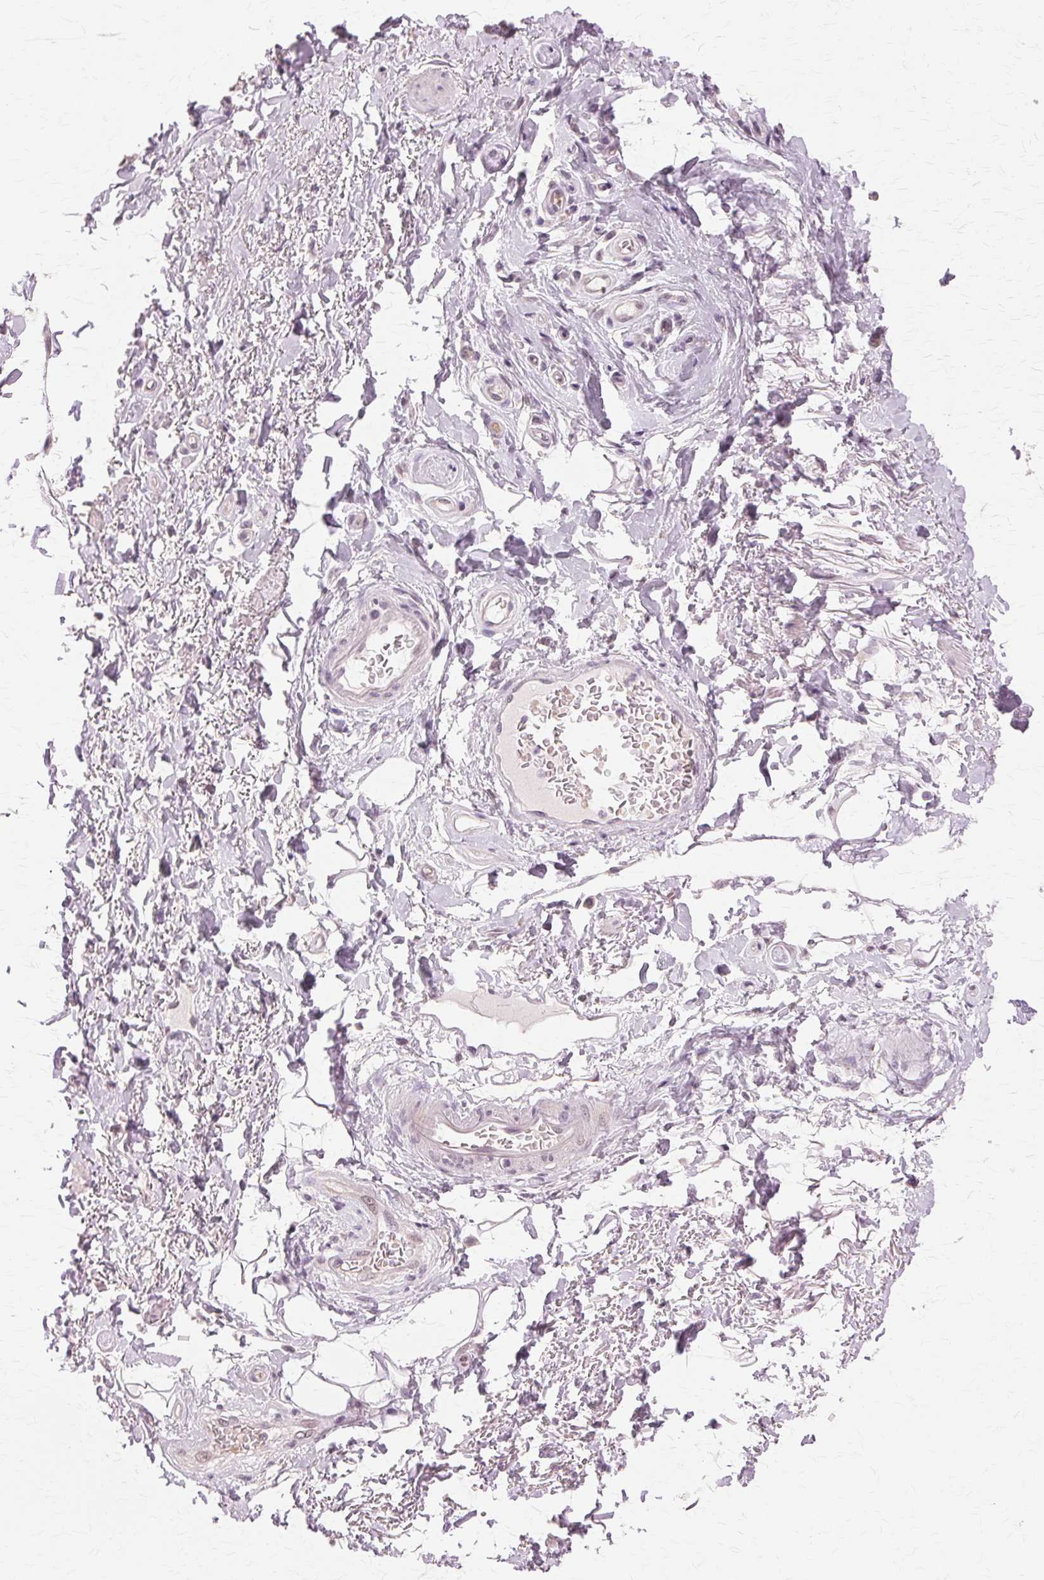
{"staining": {"intensity": "negative", "quantity": "none", "location": "none"}, "tissue": "adipose tissue", "cell_type": "Adipocytes", "image_type": "normal", "snomed": [{"axis": "morphology", "description": "Normal tissue, NOS"}, {"axis": "topography", "description": "Peripheral nerve tissue"}], "caption": "Adipose tissue stained for a protein using IHC displays no staining adipocytes.", "gene": "PRMT5", "patient": {"sex": "male", "age": 51}}